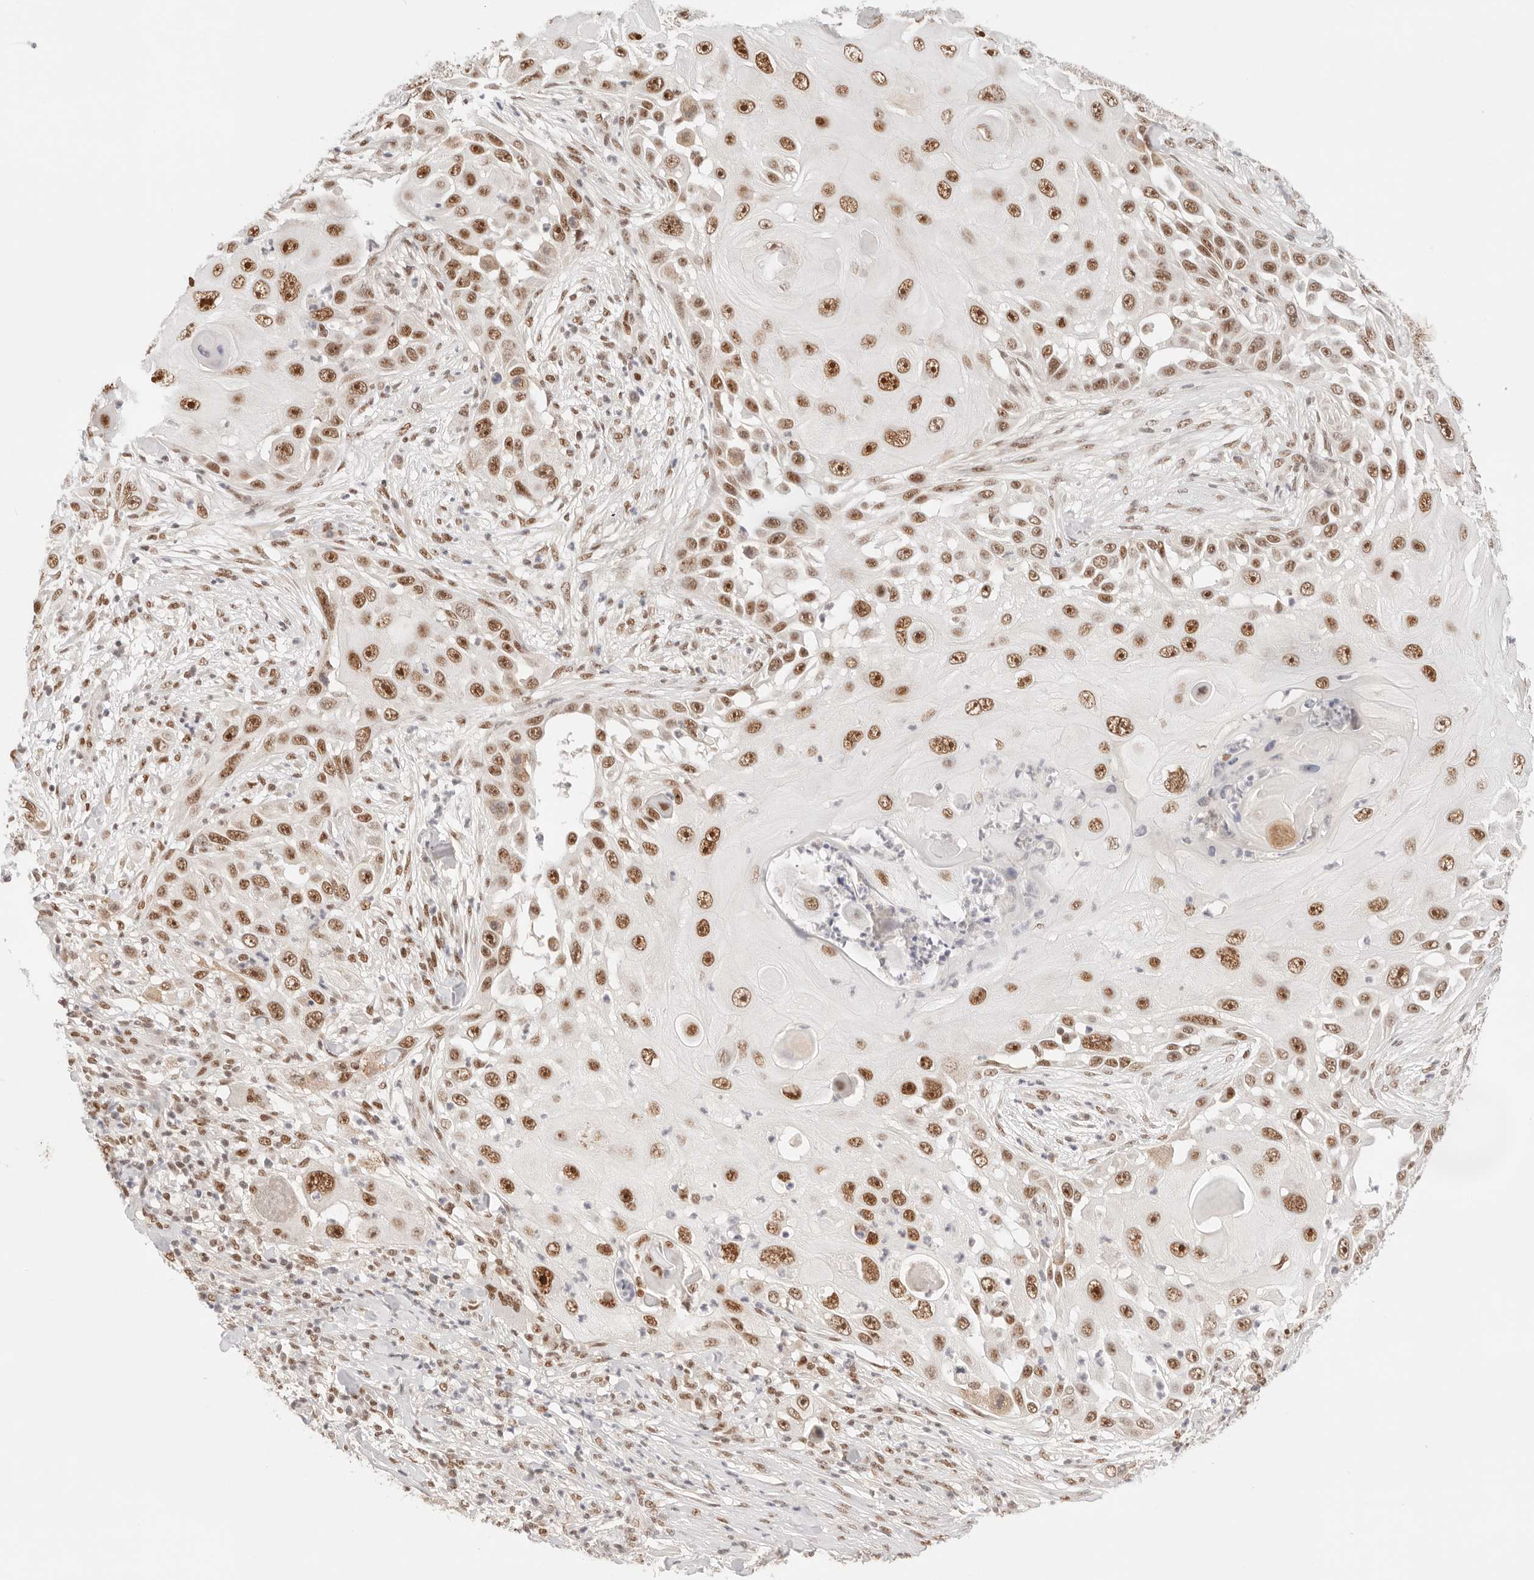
{"staining": {"intensity": "moderate", "quantity": ">75%", "location": "nuclear"}, "tissue": "skin cancer", "cell_type": "Tumor cells", "image_type": "cancer", "snomed": [{"axis": "morphology", "description": "Squamous cell carcinoma, NOS"}, {"axis": "topography", "description": "Skin"}], "caption": "A micrograph of human skin cancer stained for a protein shows moderate nuclear brown staining in tumor cells. (brown staining indicates protein expression, while blue staining denotes nuclei).", "gene": "GTF2E2", "patient": {"sex": "female", "age": 44}}